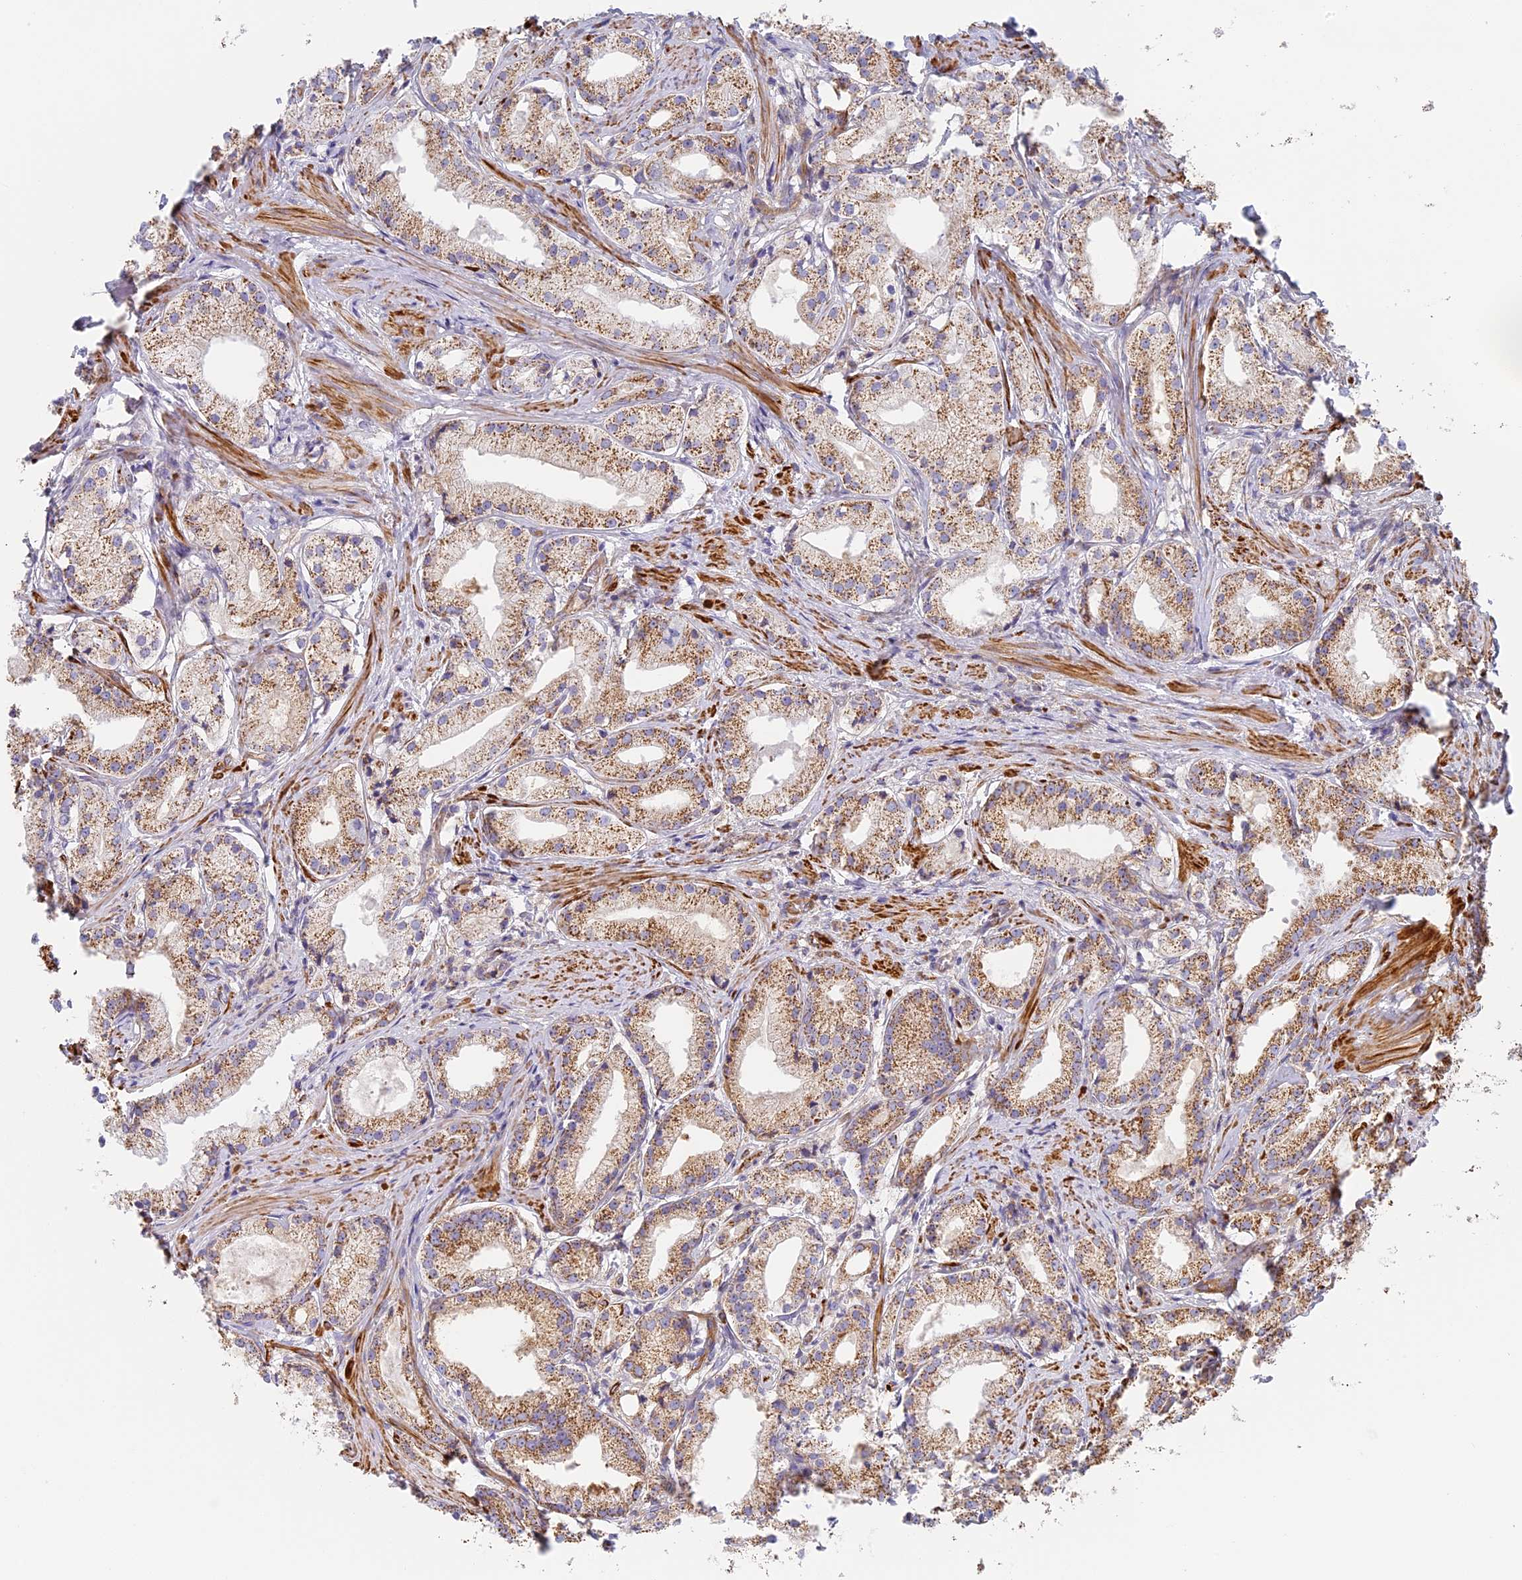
{"staining": {"intensity": "moderate", "quantity": ">75%", "location": "cytoplasmic/membranous"}, "tissue": "prostate cancer", "cell_type": "Tumor cells", "image_type": "cancer", "snomed": [{"axis": "morphology", "description": "Adenocarcinoma, Low grade"}, {"axis": "topography", "description": "Prostate"}], "caption": "Moderate cytoplasmic/membranous staining is present in about >75% of tumor cells in prostate cancer (adenocarcinoma (low-grade)). The staining was performed using DAB (3,3'-diaminobenzidine), with brown indicating positive protein expression. Nuclei are stained blue with hematoxylin.", "gene": "DDA1", "patient": {"sex": "male", "age": 57}}